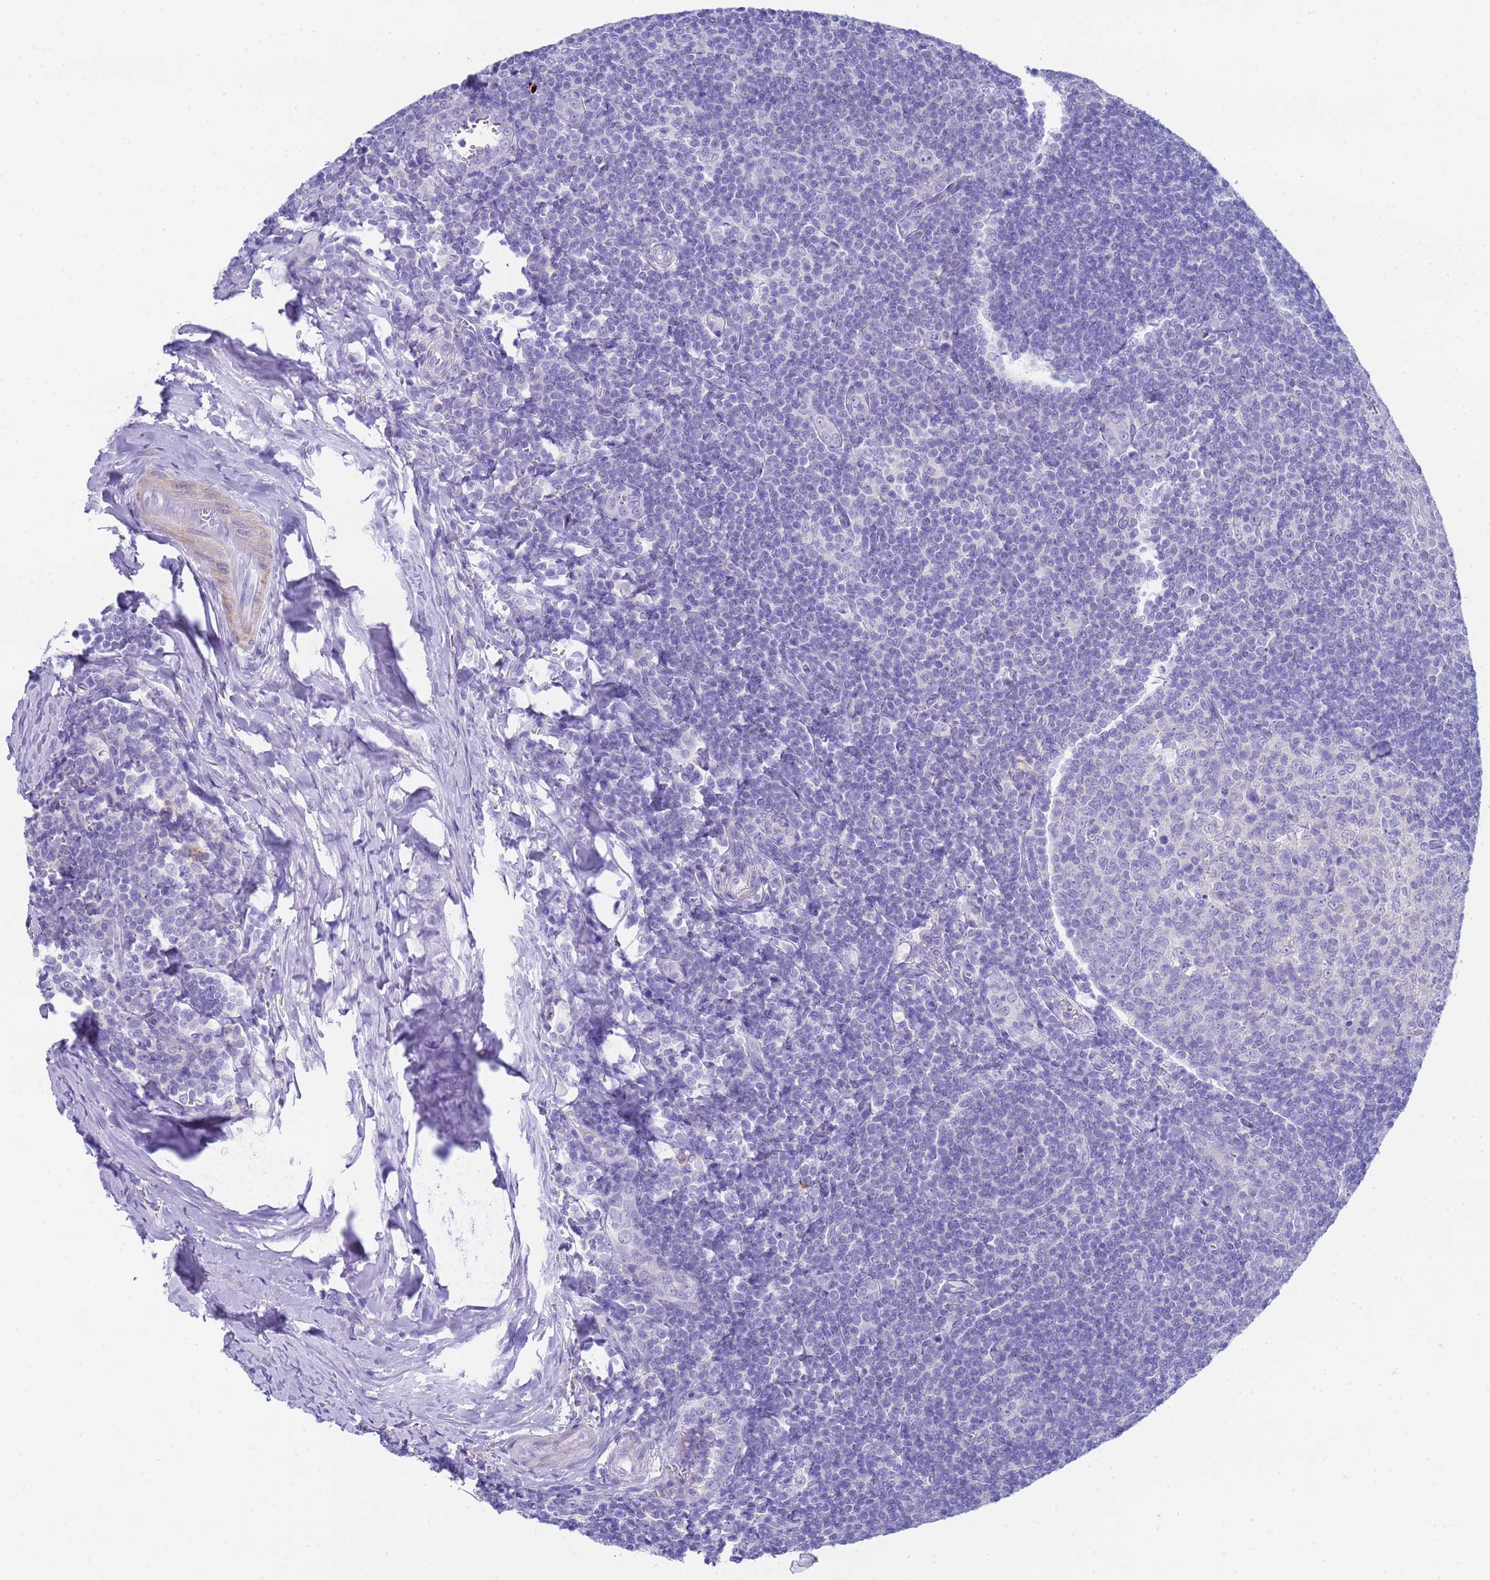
{"staining": {"intensity": "negative", "quantity": "none", "location": "none"}, "tissue": "tonsil", "cell_type": "Germinal center cells", "image_type": "normal", "snomed": [{"axis": "morphology", "description": "Normal tissue, NOS"}, {"axis": "topography", "description": "Tonsil"}], "caption": "Histopathology image shows no protein positivity in germinal center cells of unremarkable tonsil. (Brightfield microscopy of DAB (3,3'-diaminobenzidine) immunohistochemistry (IHC) at high magnification).", "gene": "USP38", "patient": {"sex": "male", "age": 27}}